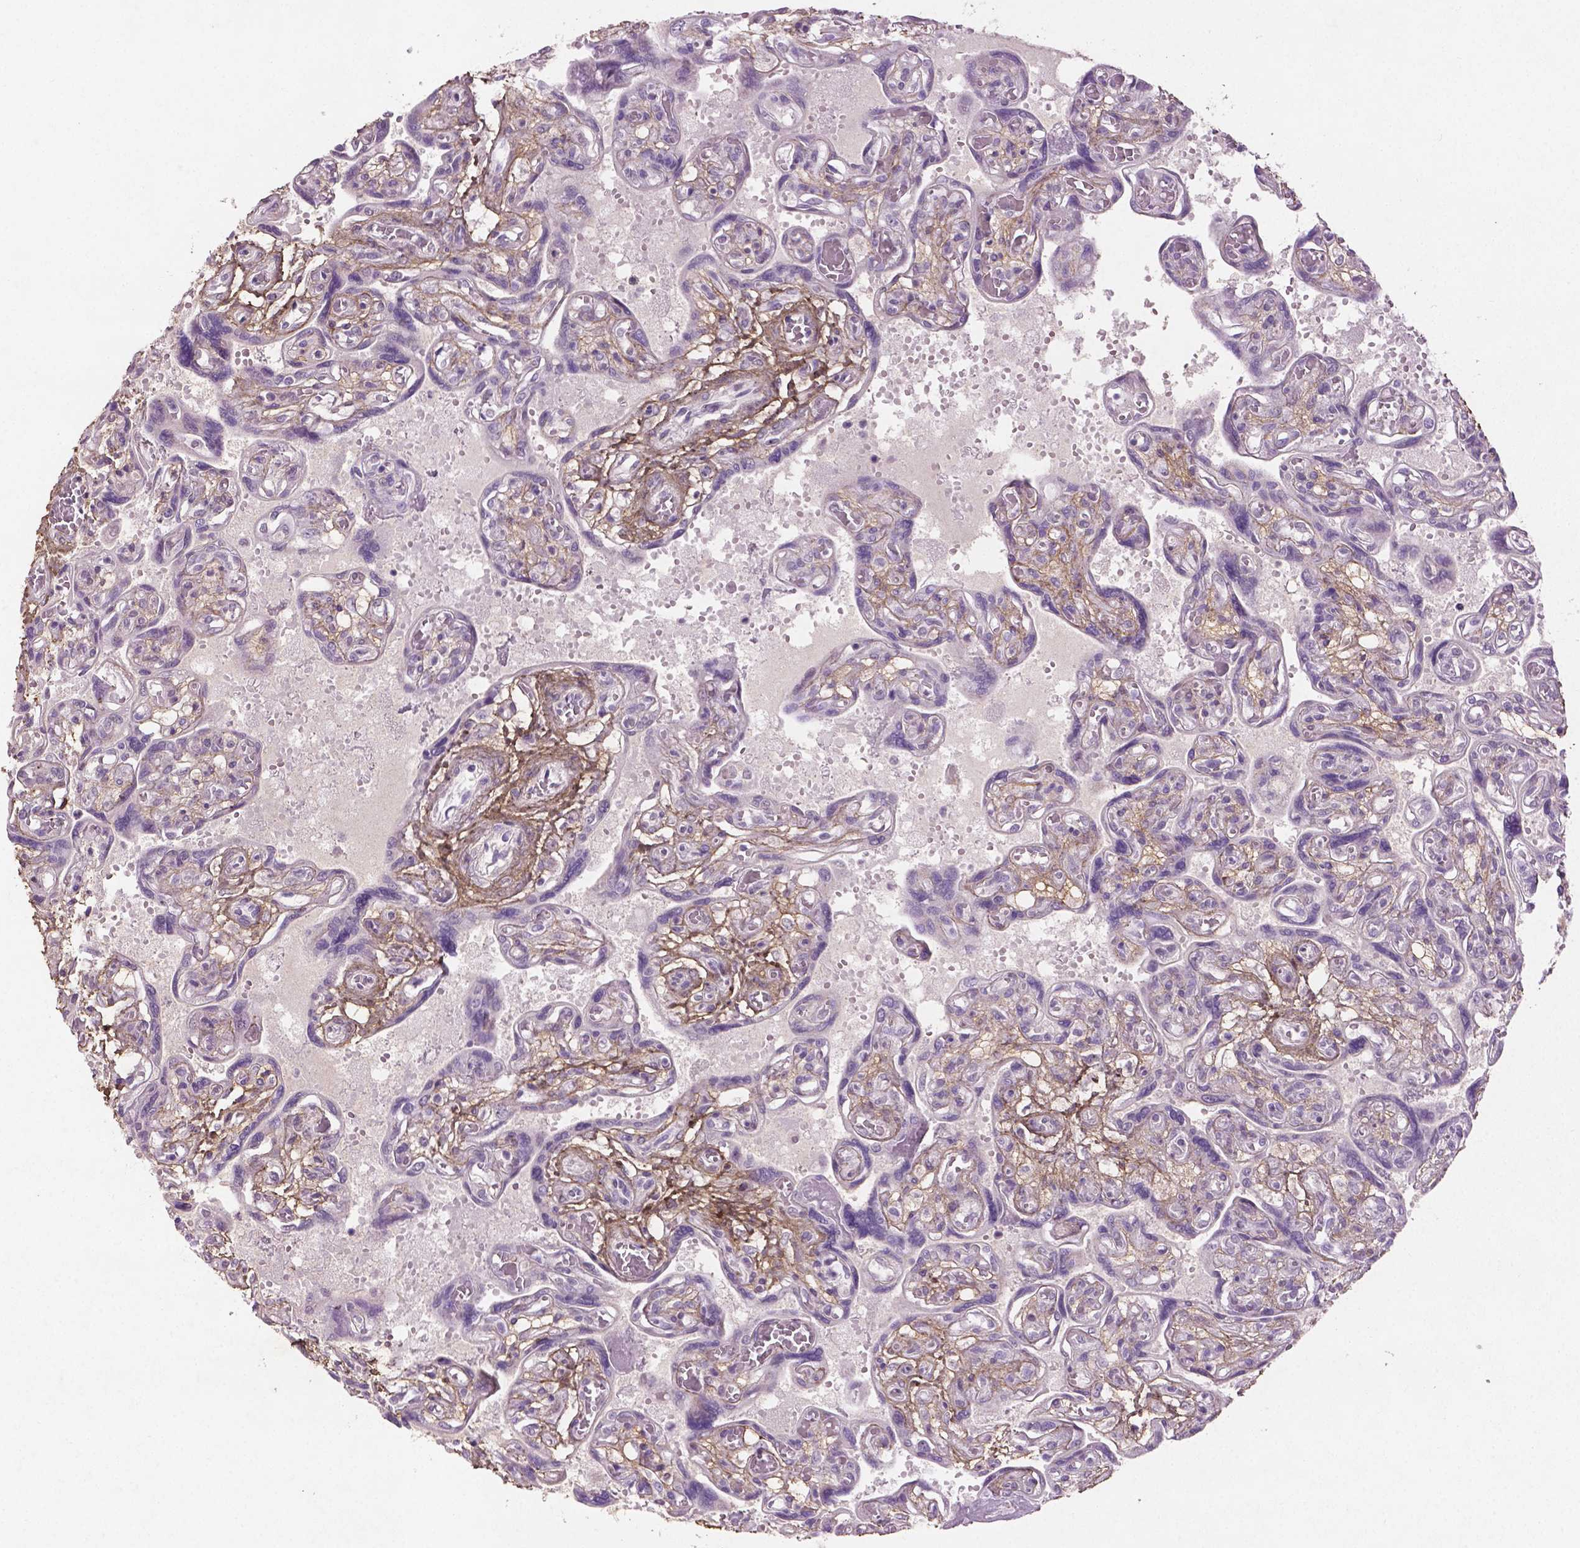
{"staining": {"intensity": "negative", "quantity": "none", "location": "none"}, "tissue": "placenta", "cell_type": "Decidual cells", "image_type": "normal", "snomed": [{"axis": "morphology", "description": "Normal tissue, NOS"}, {"axis": "topography", "description": "Placenta"}], "caption": "Immunohistochemical staining of unremarkable human placenta shows no significant expression in decidual cells.", "gene": "DLG2", "patient": {"sex": "female", "age": 32}}